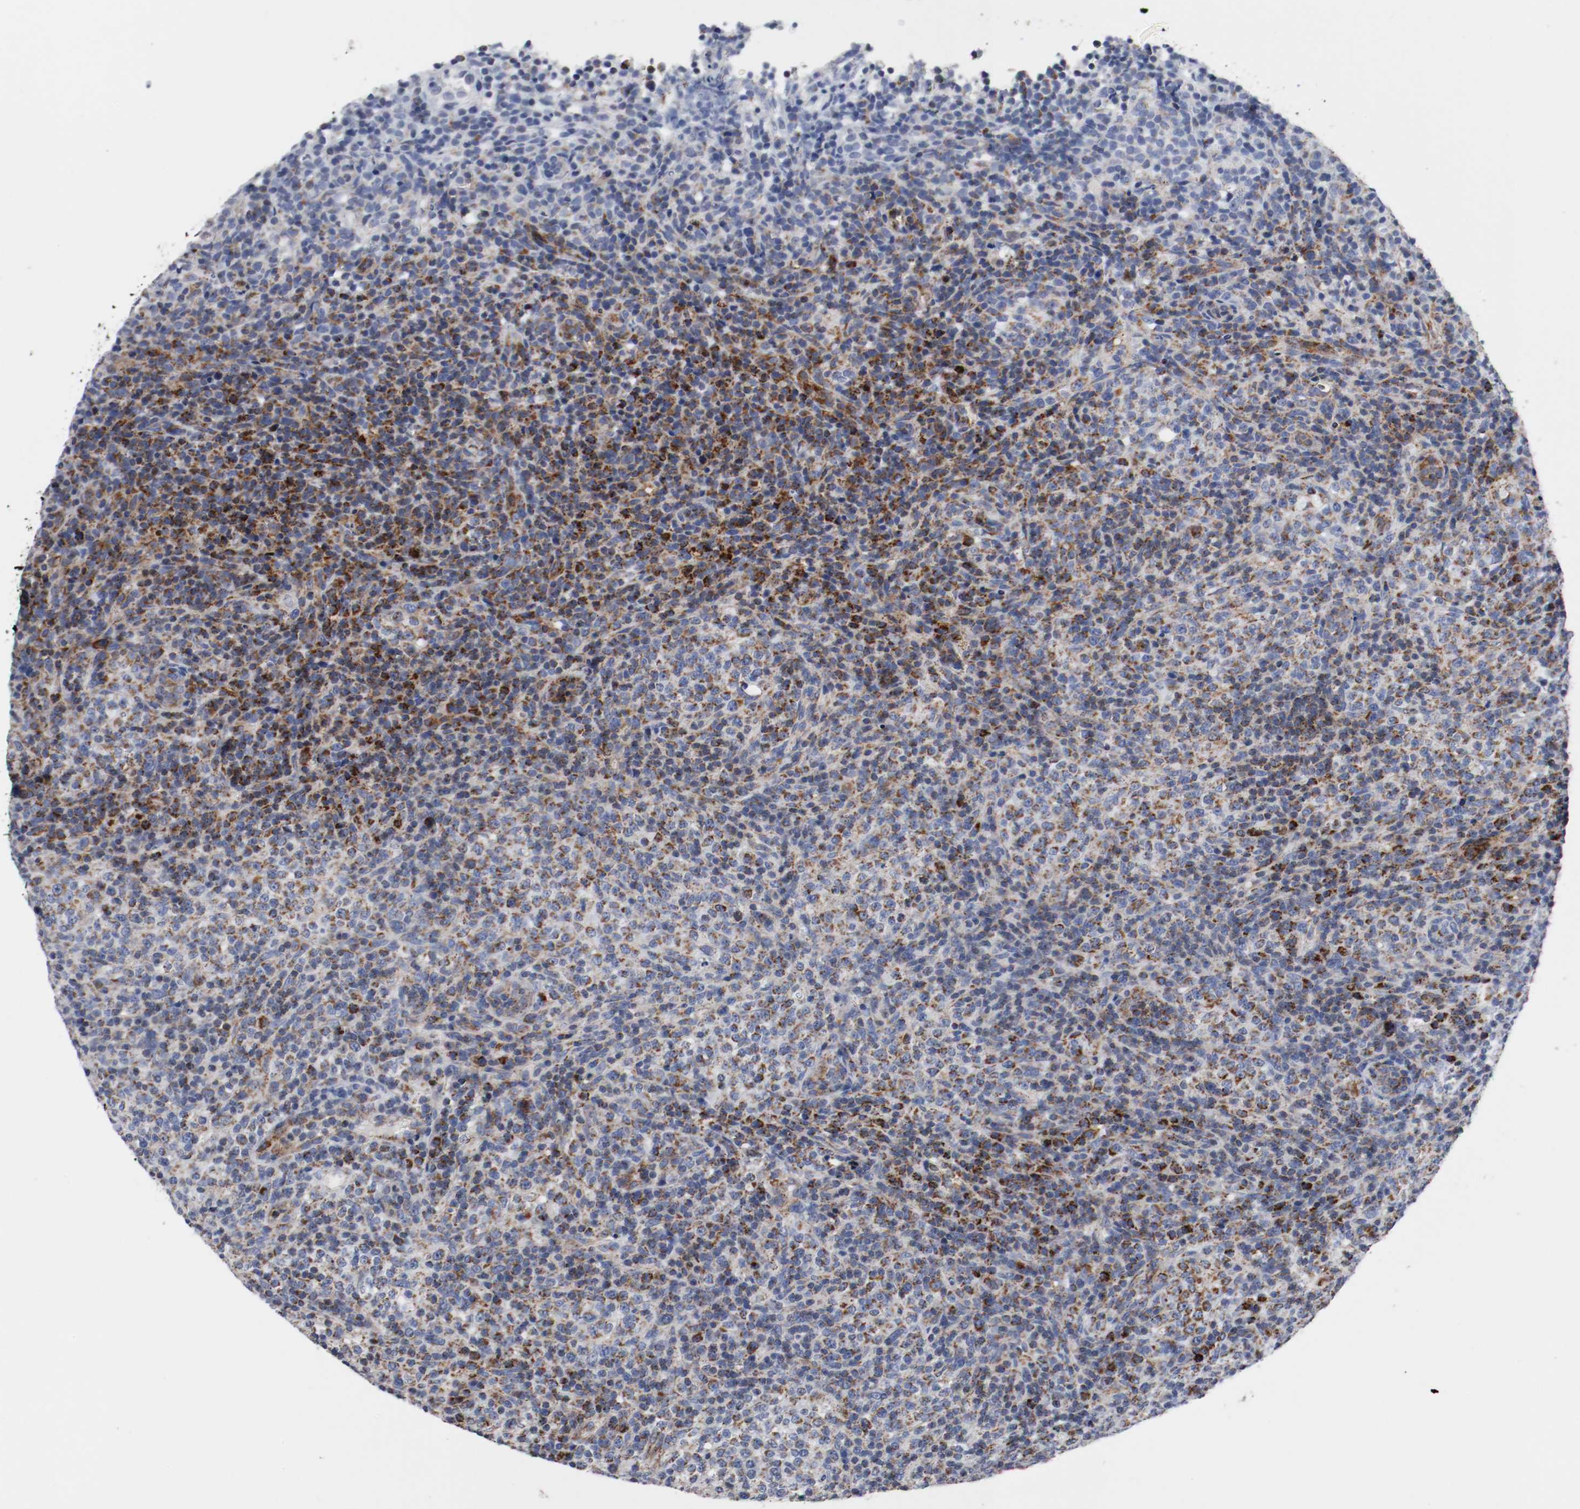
{"staining": {"intensity": "strong", "quantity": "25%-75%", "location": "cytoplasmic/membranous"}, "tissue": "lymphoma", "cell_type": "Tumor cells", "image_type": "cancer", "snomed": [{"axis": "morphology", "description": "Malignant lymphoma, non-Hodgkin's type, High grade"}, {"axis": "topography", "description": "Lymph node"}], "caption": "This histopathology image demonstrates immunohistochemistry (IHC) staining of lymphoma, with high strong cytoplasmic/membranous expression in about 25%-75% of tumor cells.", "gene": "TUBD1", "patient": {"sex": "female", "age": 76}}